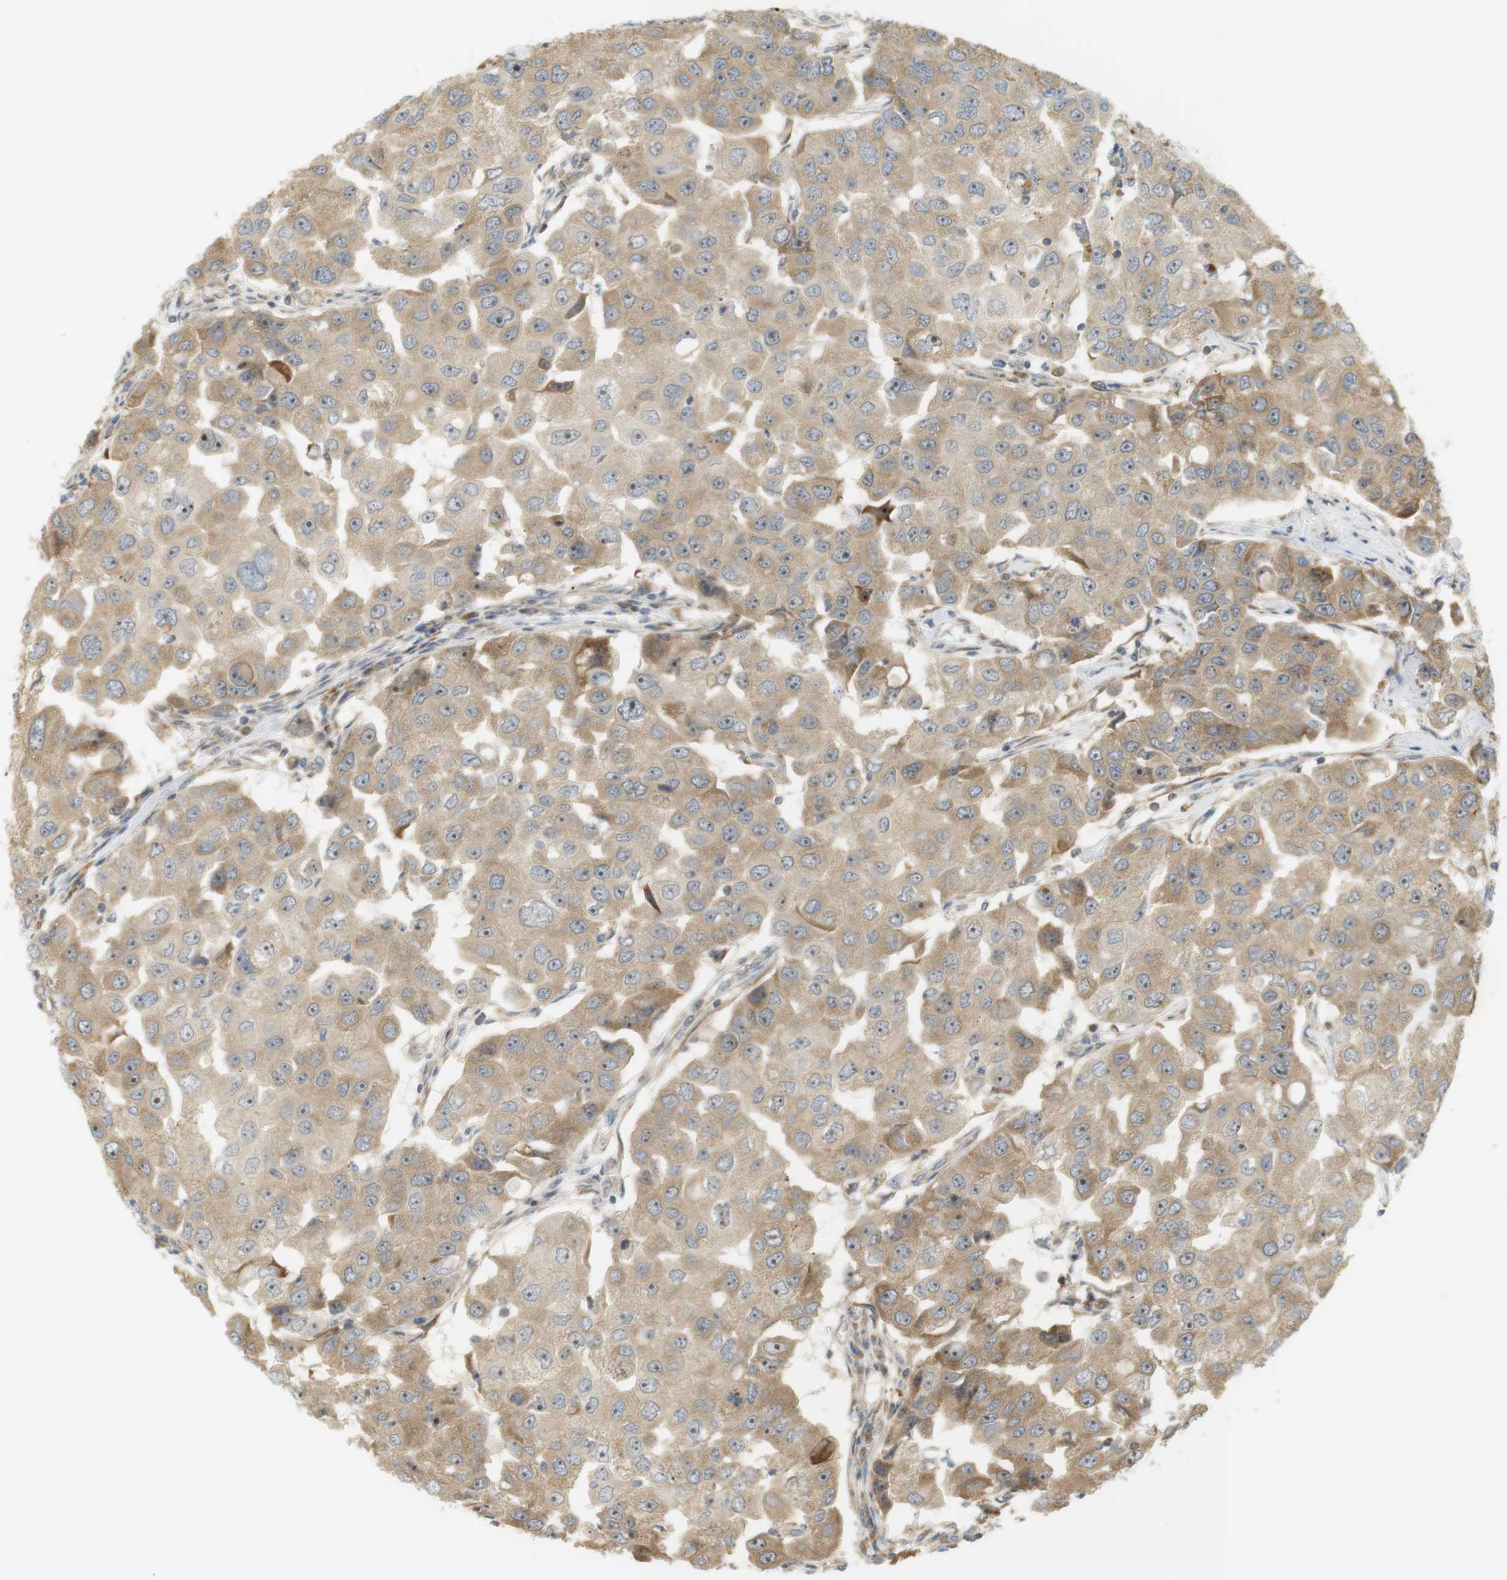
{"staining": {"intensity": "moderate", "quantity": ">75%", "location": "cytoplasmic/membranous,nuclear"}, "tissue": "breast cancer", "cell_type": "Tumor cells", "image_type": "cancer", "snomed": [{"axis": "morphology", "description": "Duct carcinoma"}, {"axis": "topography", "description": "Breast"}], "caption": "Immunohistochemistry (IHC) photomicrograph of neoplastic tissue: human infiltrating ductal carcinoma (breast) stained using immunohistochemistry reveals medium levels of moderate protein expression localized specifically in the cytoplasmic/membranous and nuclear of tumor cells, appearing as a cytoplasmic/membranous and nuclear brown color.", "gene": "PA2G4", "patient": {"sex": "female", "age": 27}}